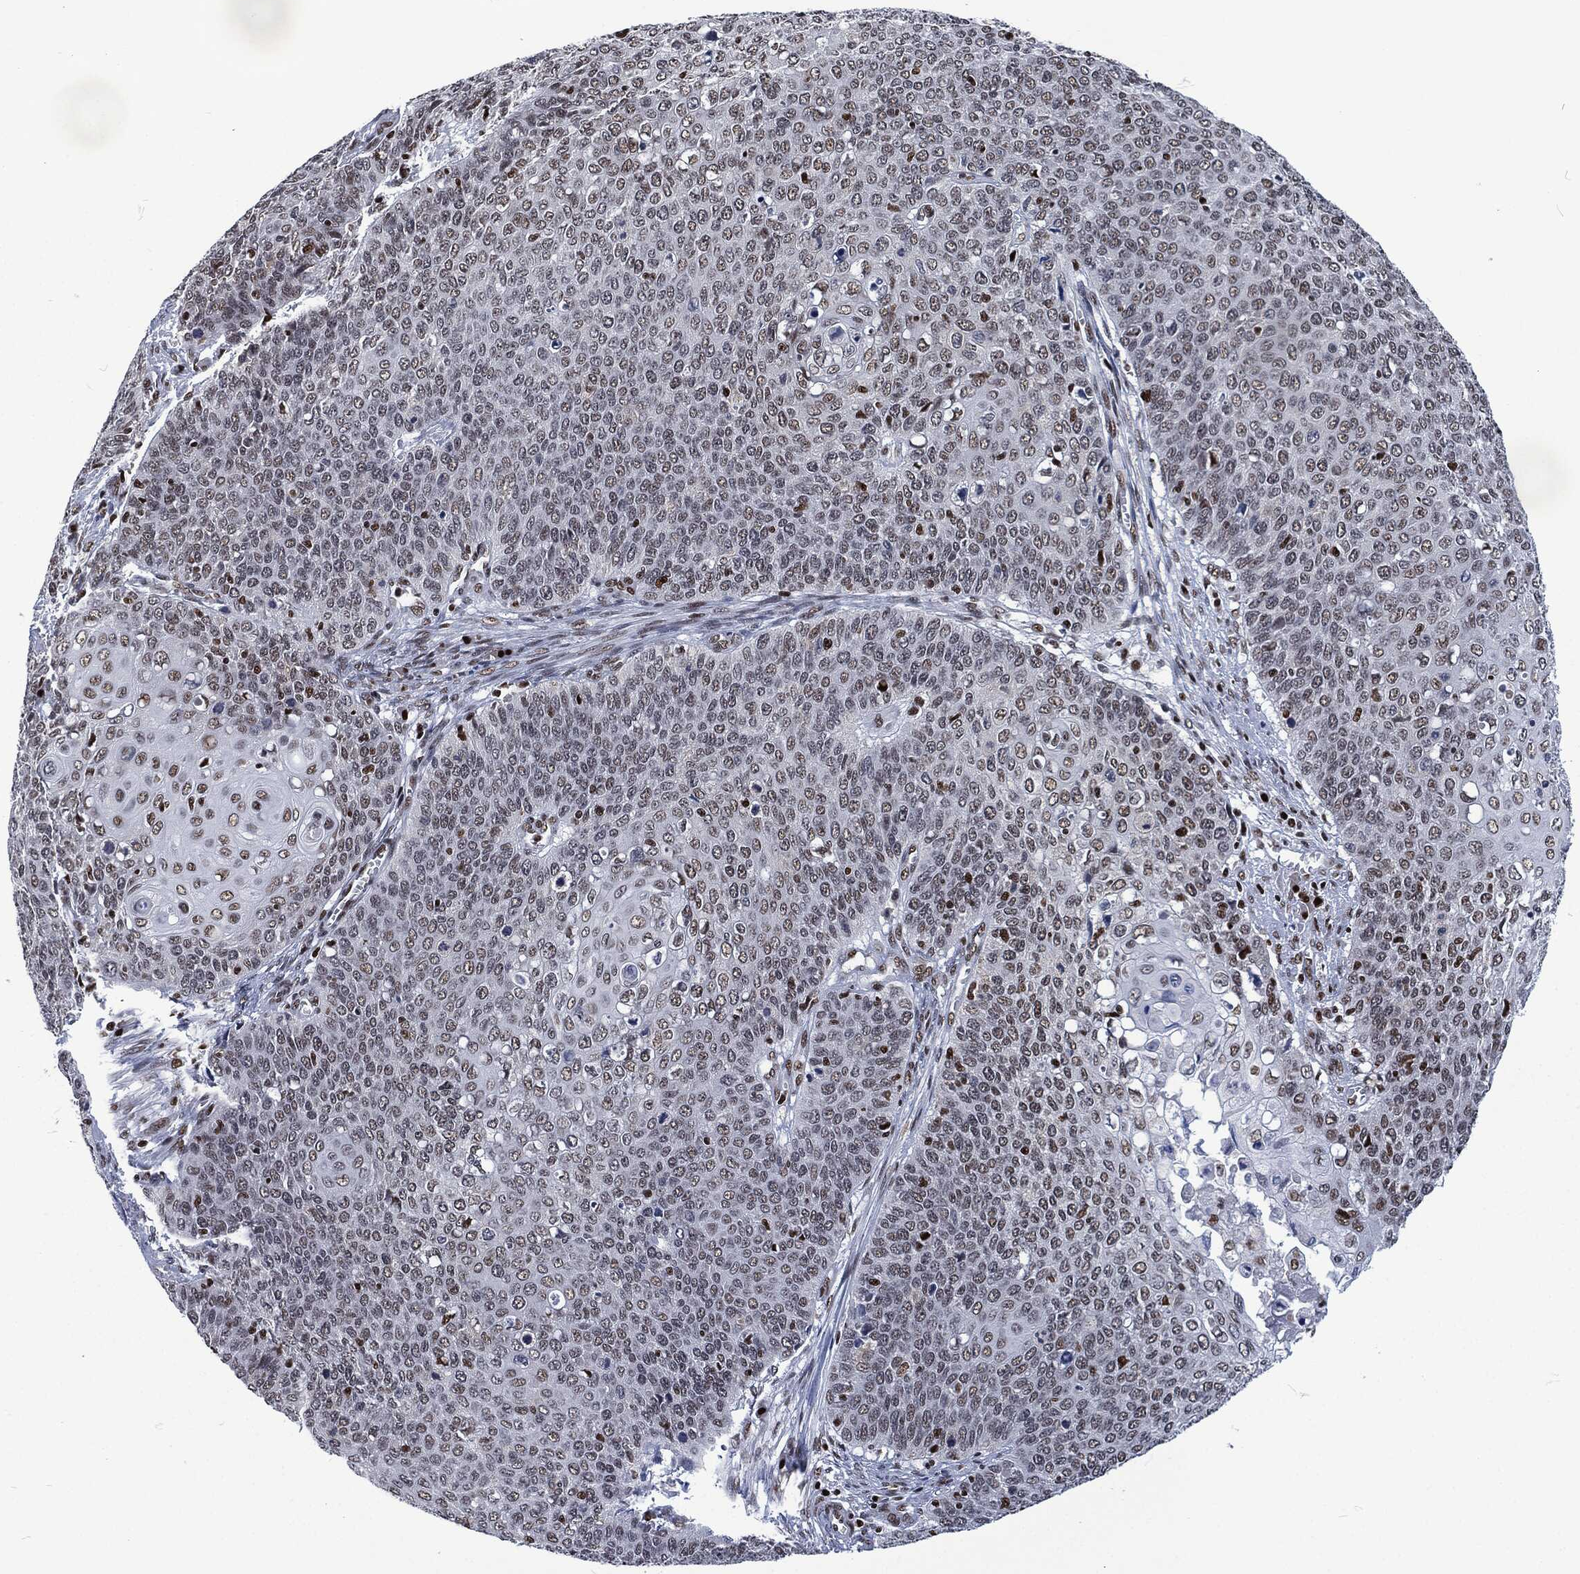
{"staining": {"intensity": "moderate", "quantity": "<25%", "location": "nuclear"}, "tissue": "cervical cancer", "cell_type": "Tumor cells", "image_type": "cancer", "snomed": [{"axis": "morphology", "description": "Squamous cell carcinoma, NOS"}, {"axis": "topography", "description": "Cervix"}], "caption": "A photomicrograph of human cervical squamous cell carcinoma stained for a protein exhibits moderate nuclear brown staining in tumor cells.", "gene": "DCPS", "patient": {"sex": "female", "age": 39}}